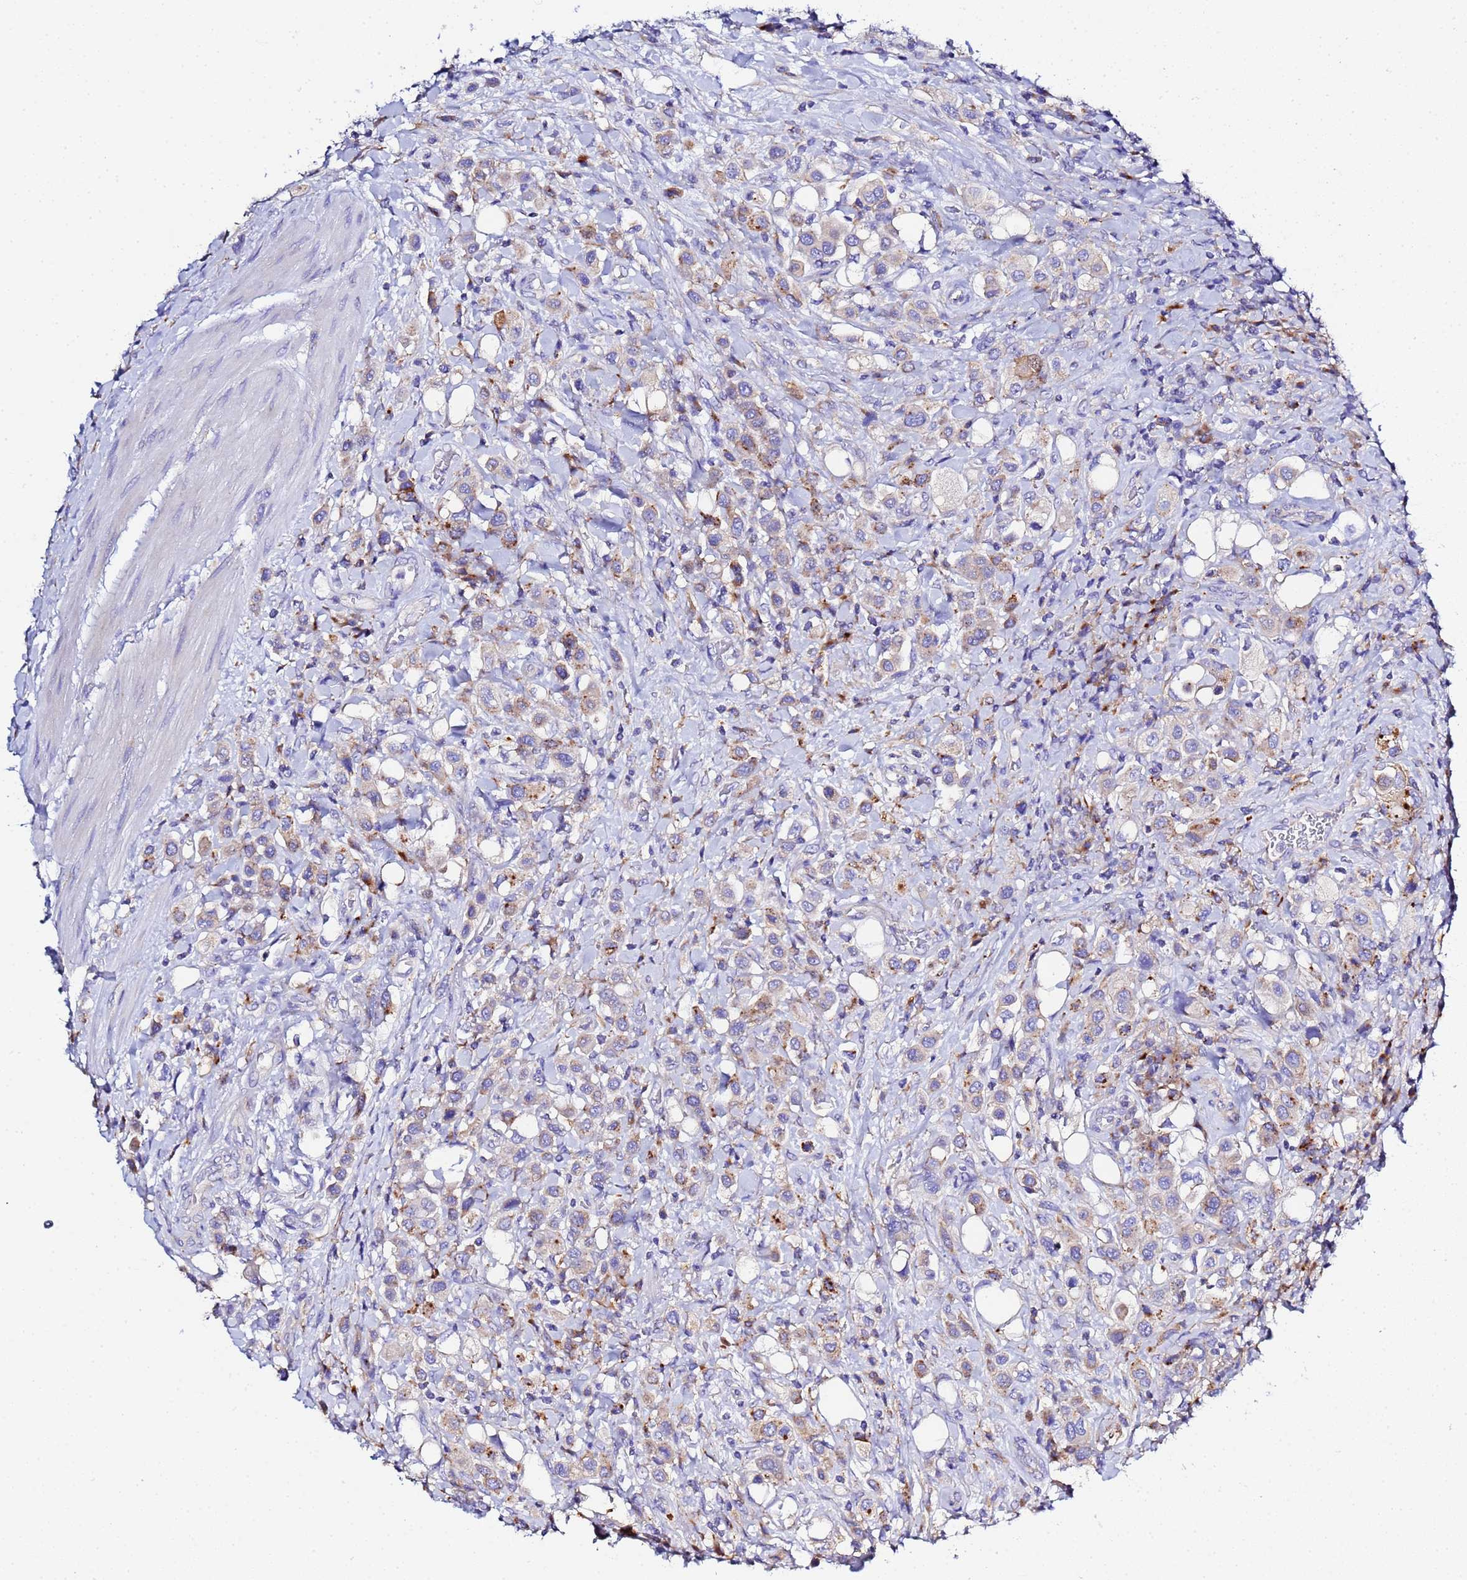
{"staining": {"intensity": "moderate", "quantity": "<25%", "location": "cytoplasmic/membranous"}, "tissue": "urothelial cancer", "cell_type": "Tumor cells", "image_type": "cancer", "snomed": [{"axis": "morphology", "description": "Urothelial carcinoma, High grade"}, {"axis": "topography", "description": "Urinary bladder"}], "caption": "A brown stain labels moderate cytoplasmic/membranous staining of a protein in human urothelial cancer tumor cells. Nuclei are stained in blue.", "gene": "VTI1B", "patient": {"sex": "male", "age": 50}}